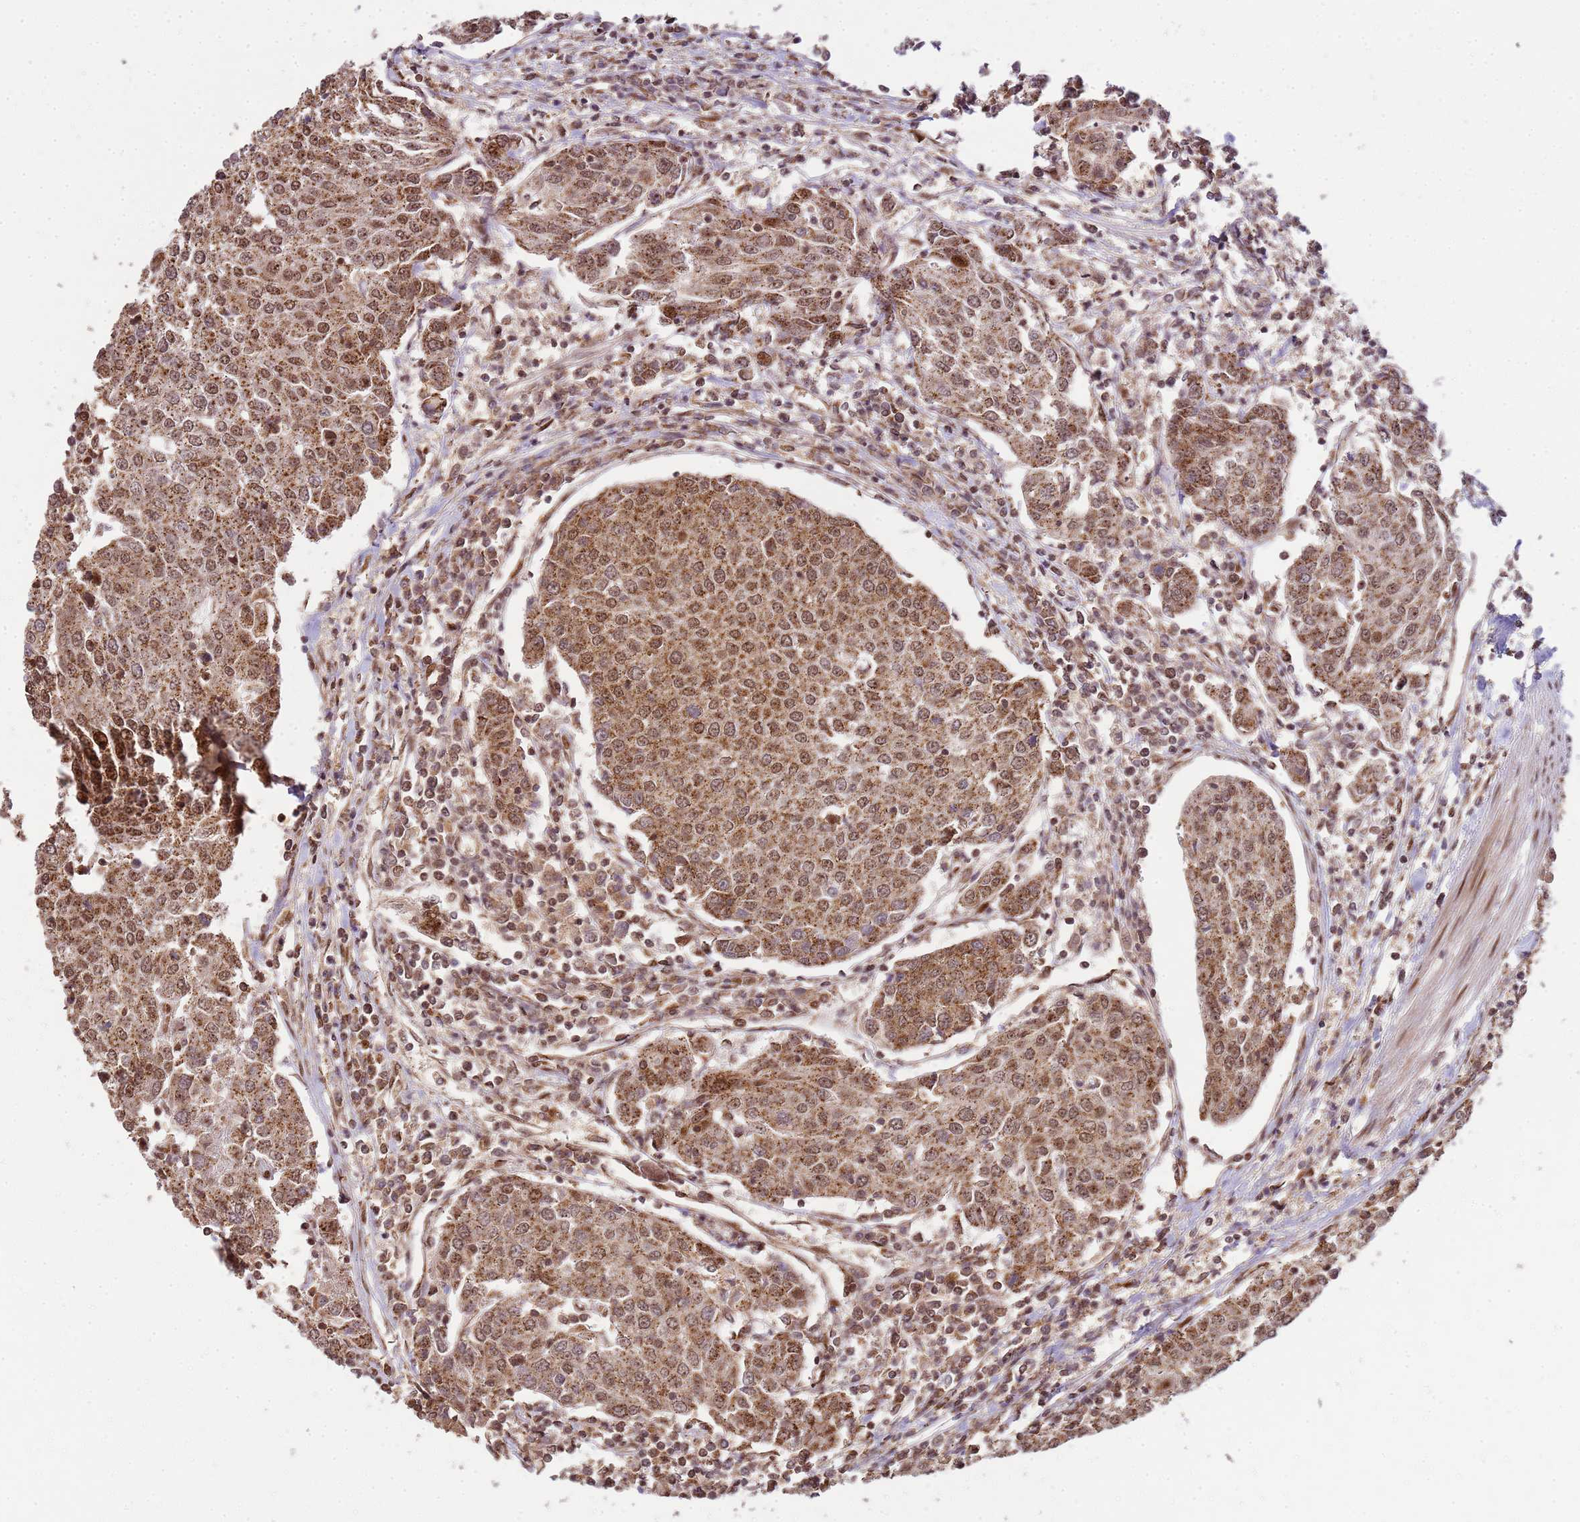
{"staining": {"intensity": "moderate", "quantity": ">75%", "location": "cytoplasmic/membranous,nuclear"}, "tissue": "urothelial cancer", "cell_type": "Tumor cells", "image_type": "cancer", "snomed": [{"axis": "morphology", "description": "Urothelial carcinoma, High grade"}, {"axis": "topography", "description": "Urinary bladder"}], "caption": "Urothelial cancer stained for a protein exhibits moderate cytoplasmic/membranous and nuclear positivity in tumor cells. The protein is stained brown, and the nuclei are stained in blue (DAB IHC with brightfield microscopy, high magnification).", "gene": "PEX14", "patient": {"sex": "female", "age": 85}}